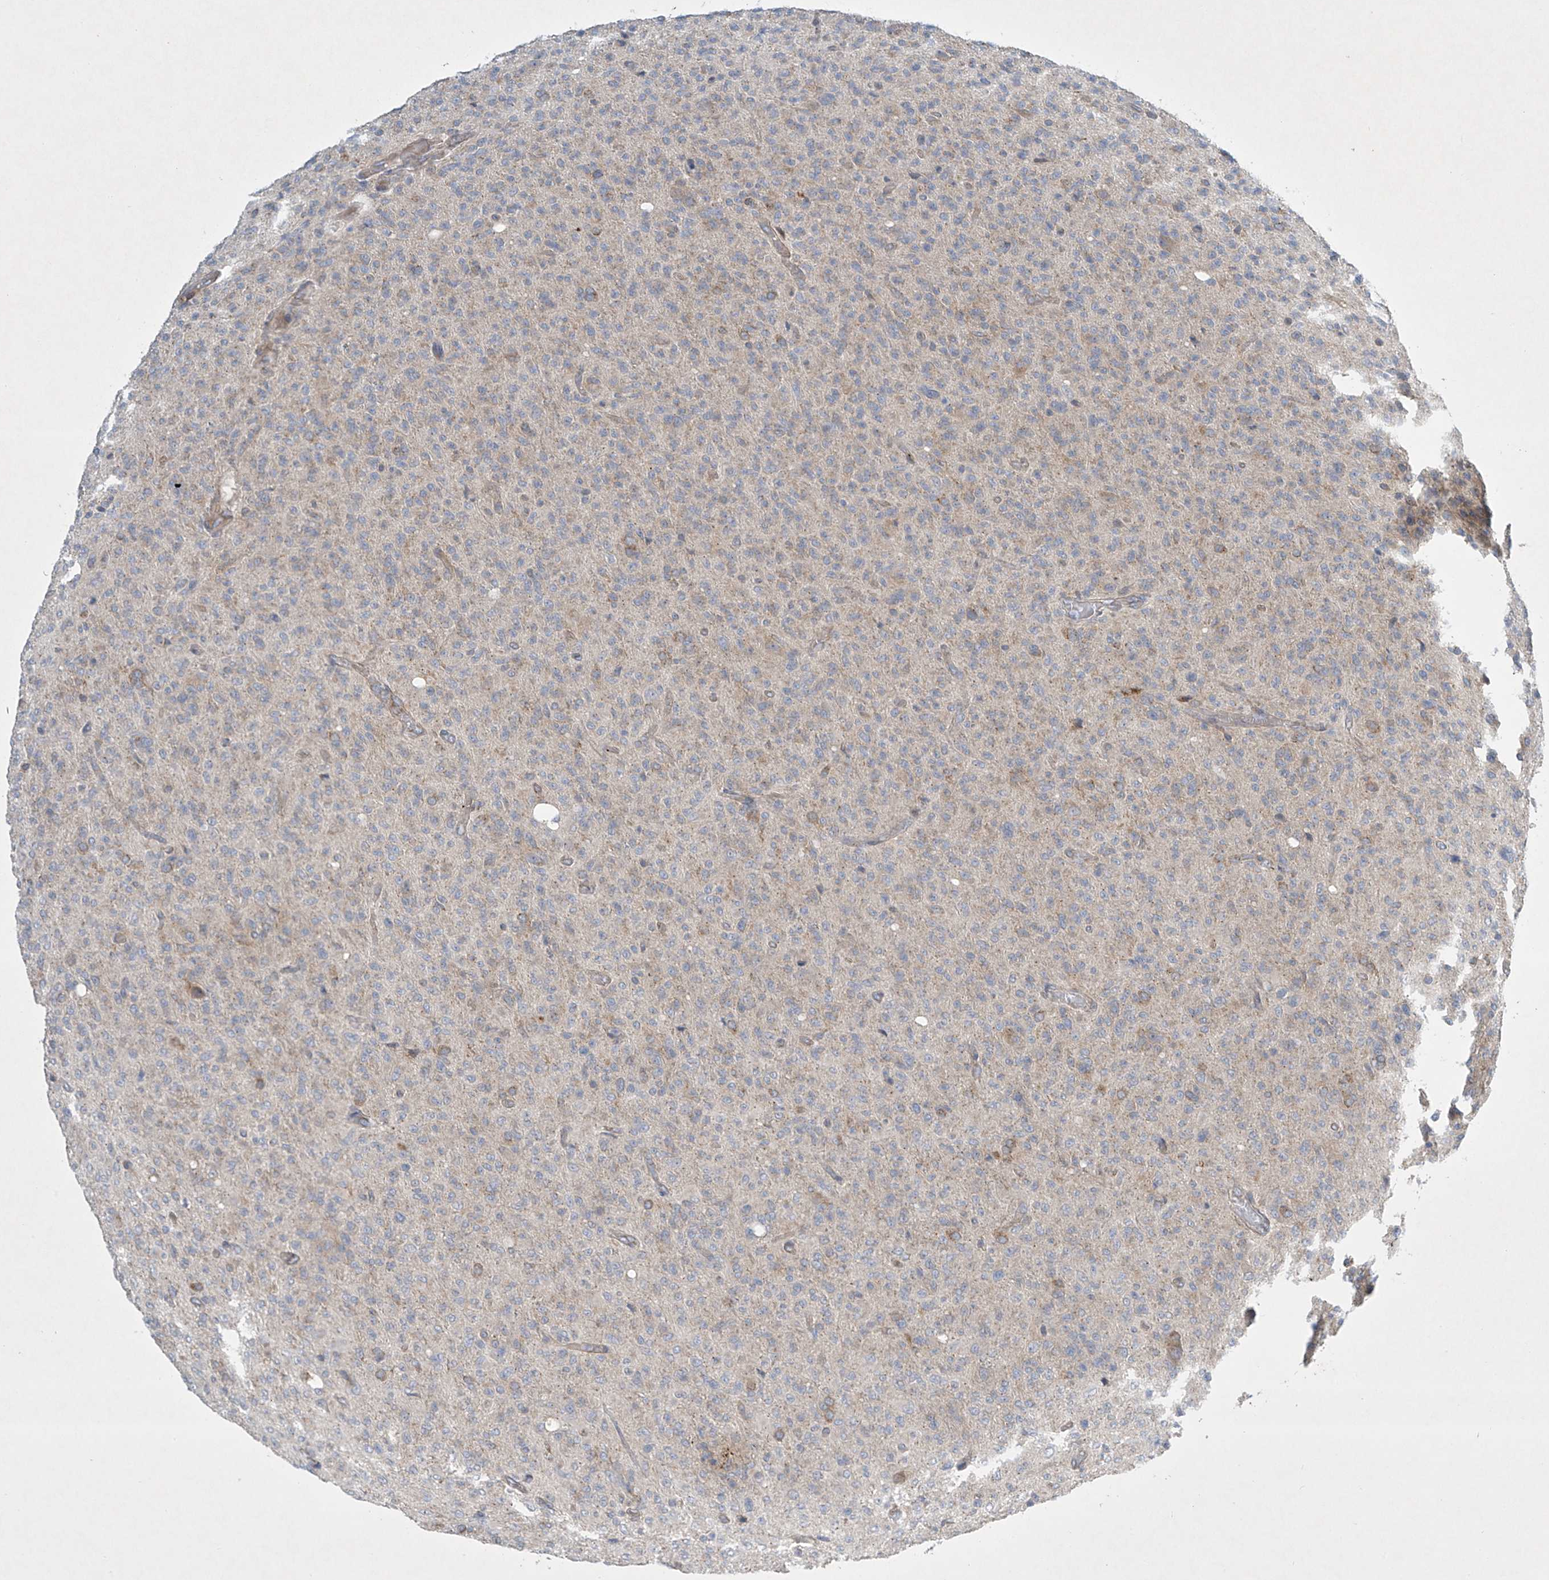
{"staining": {"intensity": "negative", "quantity": "none", "location": "none"}, "tissue": "glioma", "cell_type": "Tumor cells", "image_type": "cancer", "snomed": [{"axis": "morphology", "description": "Glioma, malignant, High grade"}, {"axis": "topography", "description": "Brain"}], "caption": "This image is of high-grade glioma (malignant) stained with immunohistochemistry to label a protein in brown with the nuclei are counter-stained blue. There is no expression in tumor cells. (Brightfield microscopy of DAB immunohistochemistry (IHC) at high magnification).", "gene": "TJAP1", "patient": {"sex": "female", "age": 57}}